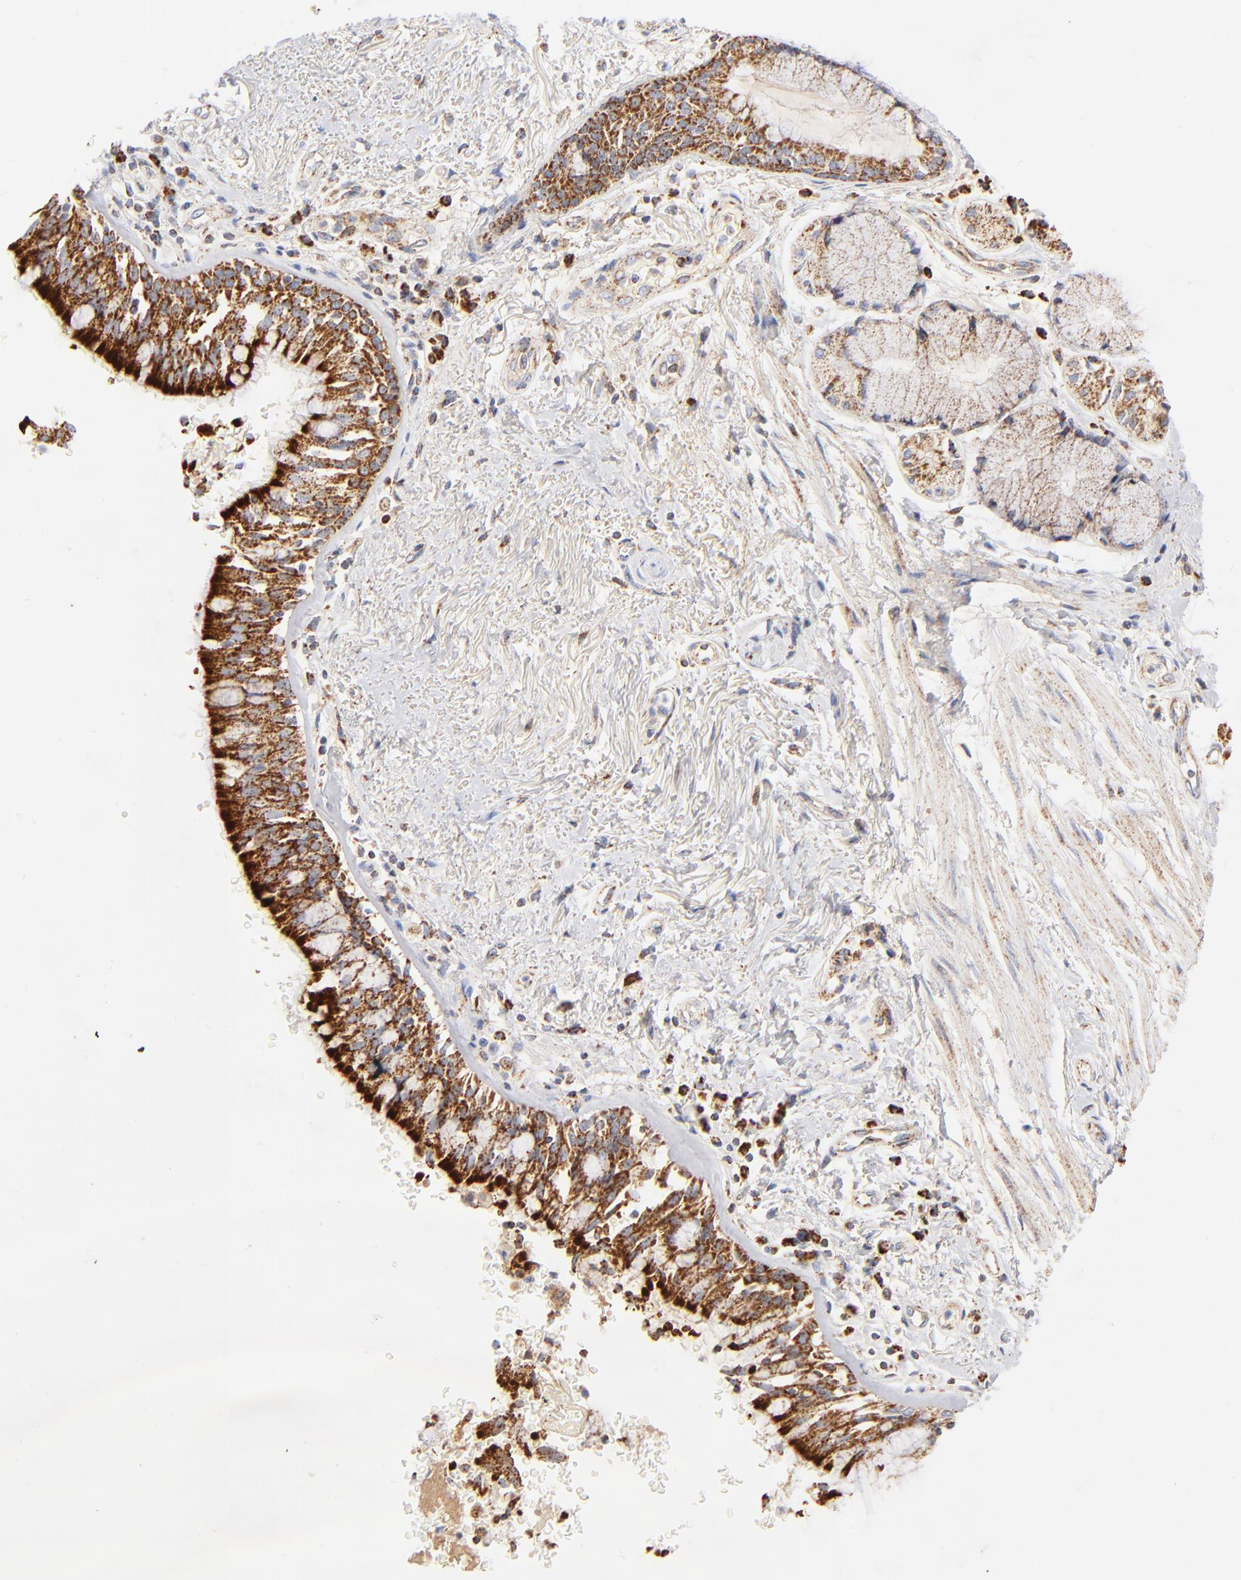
{"staining": {"intensity": "strong", "quantity": ">75%", "location": "cytoplasmic/membranous"}, "tissue": "bronchus", "cell_type": "Respiratory epithelial cells", "image_type": "normal", "snomed": [{"axis": "morphology", "description": "Normal tissue, NOS"}, {"axis": "morphology", "description": "Adenocarcinoma, NOS"}, {"axis": "topography", "description": "Bronchus"}, {"axis": "topography", "description": "Lung"}], "caption": "This is a micrograph of IHC staining of benign bronchus, which shows strong expression in the cytoplasmic/membranous of respiratory epithelial cells.", "gene": "DLAT", "patient": {"sex": "male", "age": 71}}